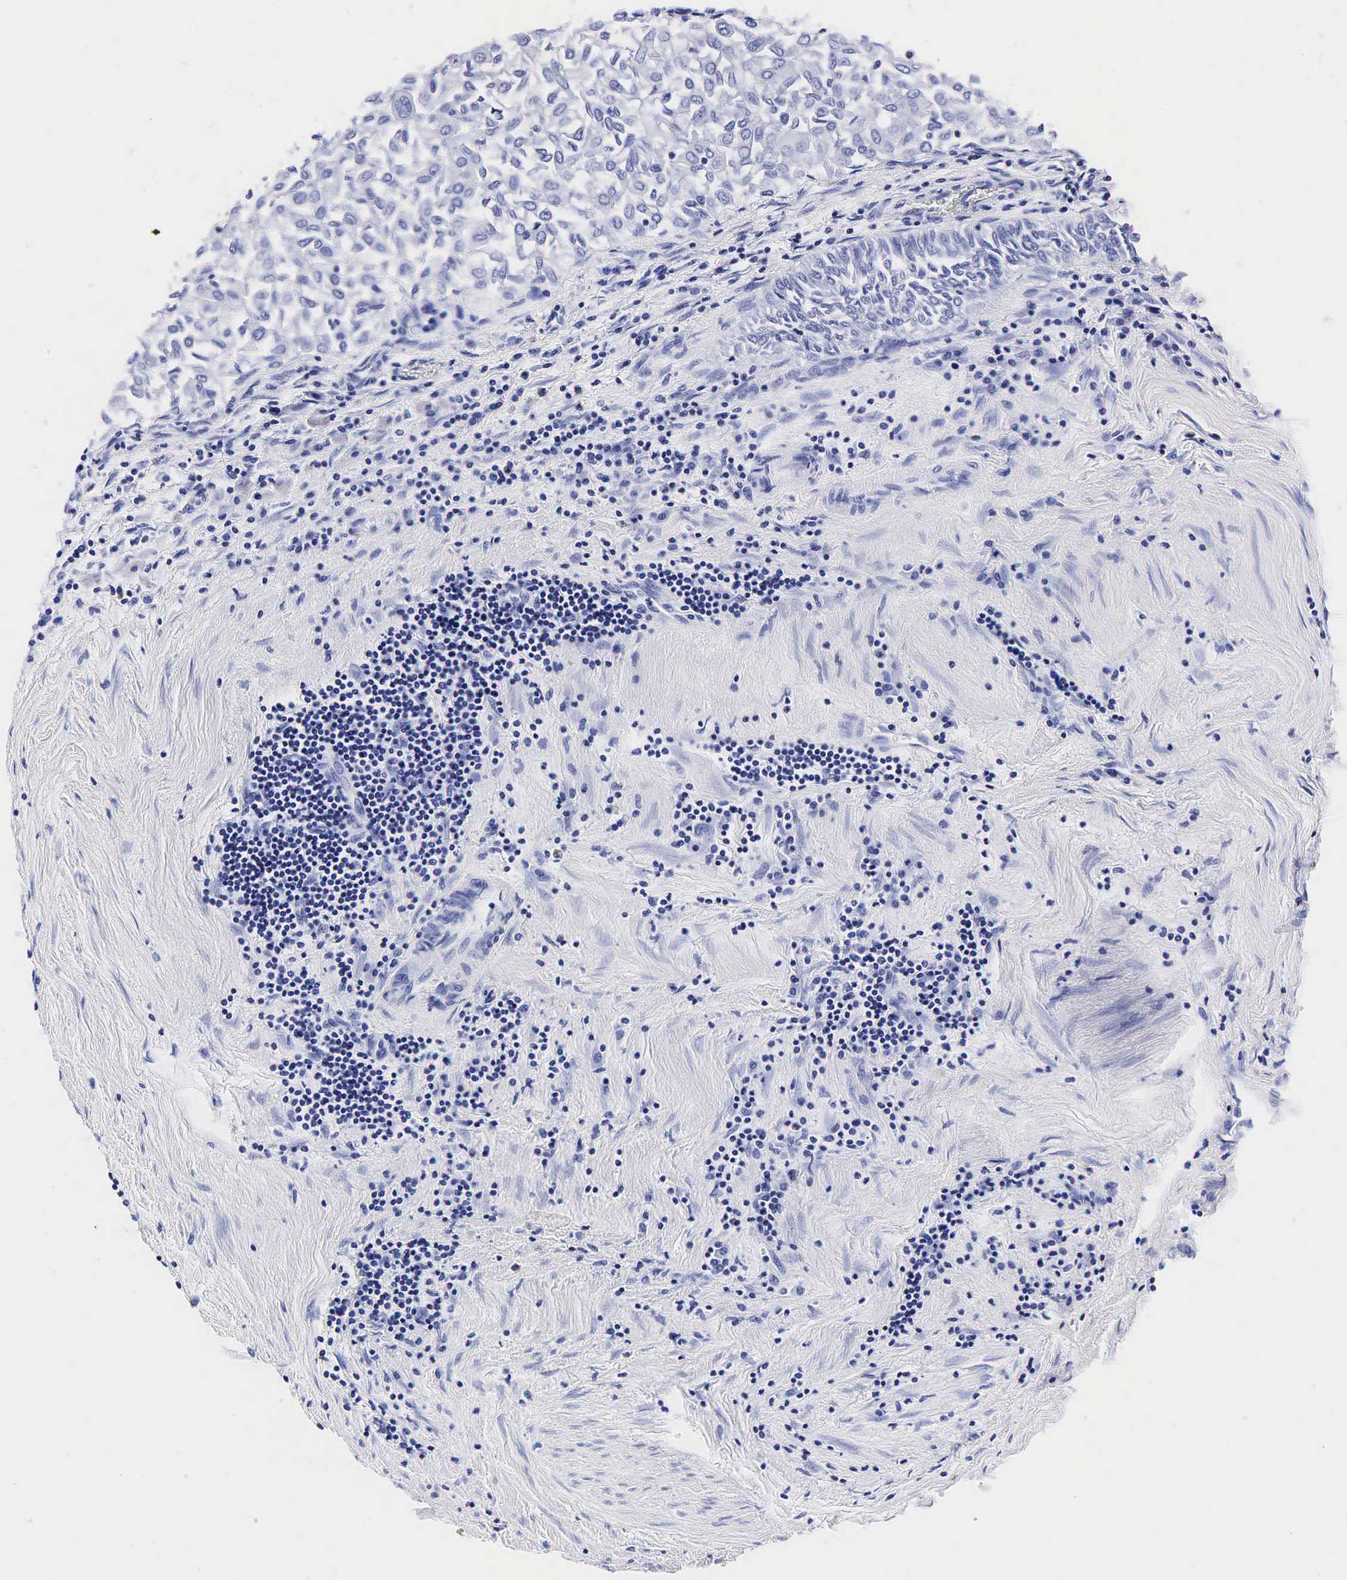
{"staining": {"intensity": "negative", "quantity": "none", "location": "none"}, "tissue": "urothelial cancer", "cell_type": "Tumor cells", "image_type": "cancer", "snomed": [{"axis": "morphology", "description": "Urothelial carcinoma, Low grade"}, {"axis": "topography", "description": "Urinary bladder"}], "caption": "Photomicrograph shows no significant protein expression in tumor cells of low-grade urothelial carcinoma.", "gene": "TG", "patient": {"sex": "male", "age": 64}}